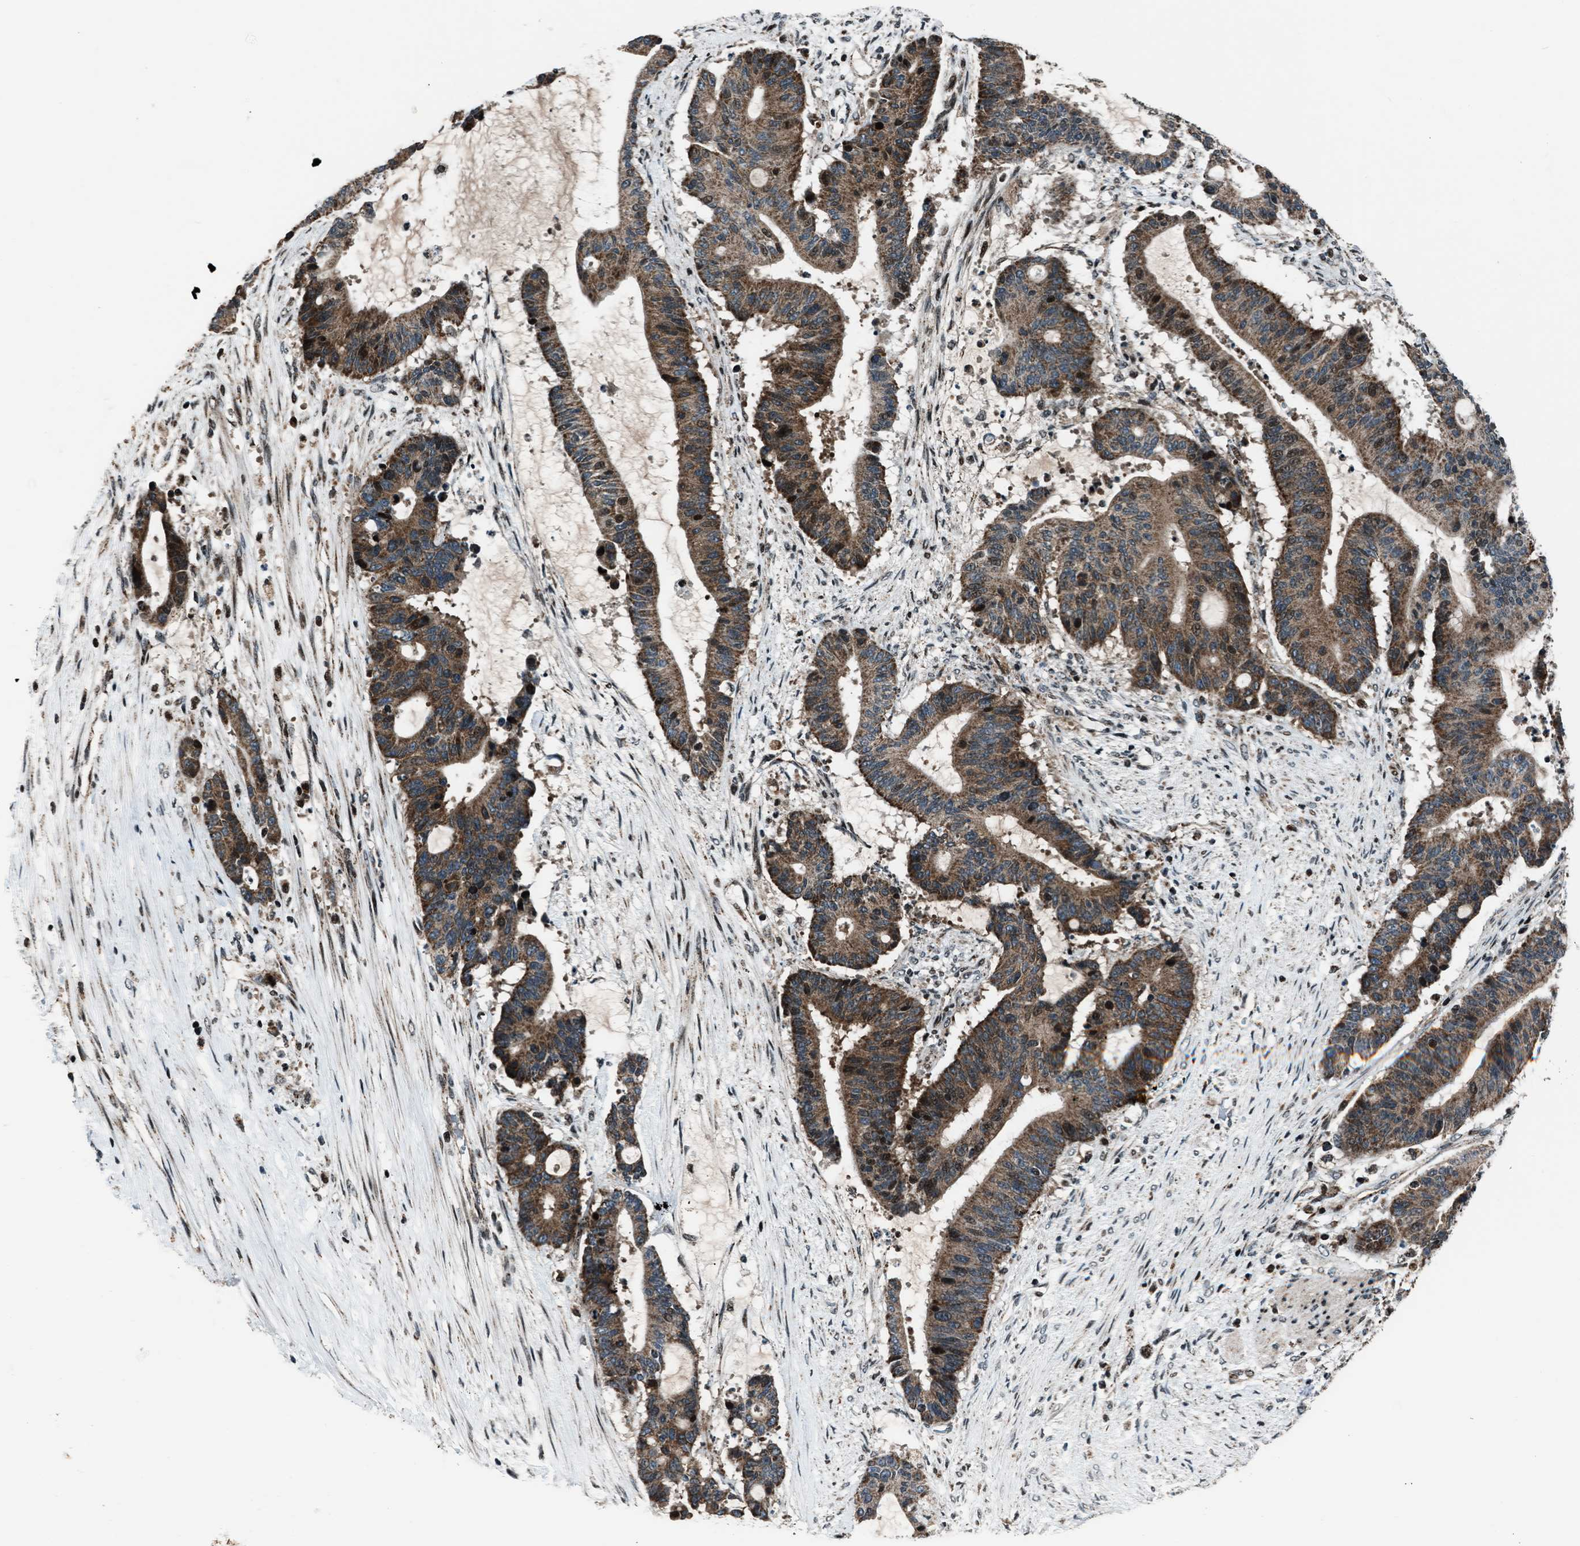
{"staining": {"intensity": "moderate", "quantity": ">75%", "location": "cytoplasmic/membranous"}, "tissue": "liver cancer", "cell_type": "Tumor cells", "image_type": "cancer", "snomed": [{"axis": "morphology", "description": "Cholangiocarcinoma"}, {"axis": "topography", "description": "Liver"}], "caption": "Liver cholangiocarcinoma stained with DAB (3,3'-diaminobenzidine) immunohistochemistry displays medium levels of moderate cytoplasmic/membranous staining in approximately >75% of tumor cells. (DAB (3,3'-diaminobenzidine) IHC, brown staining for protein, blue staining for nuclei).", "gene": "MORC3", "patient": {"sex": "female", "age": 73}}